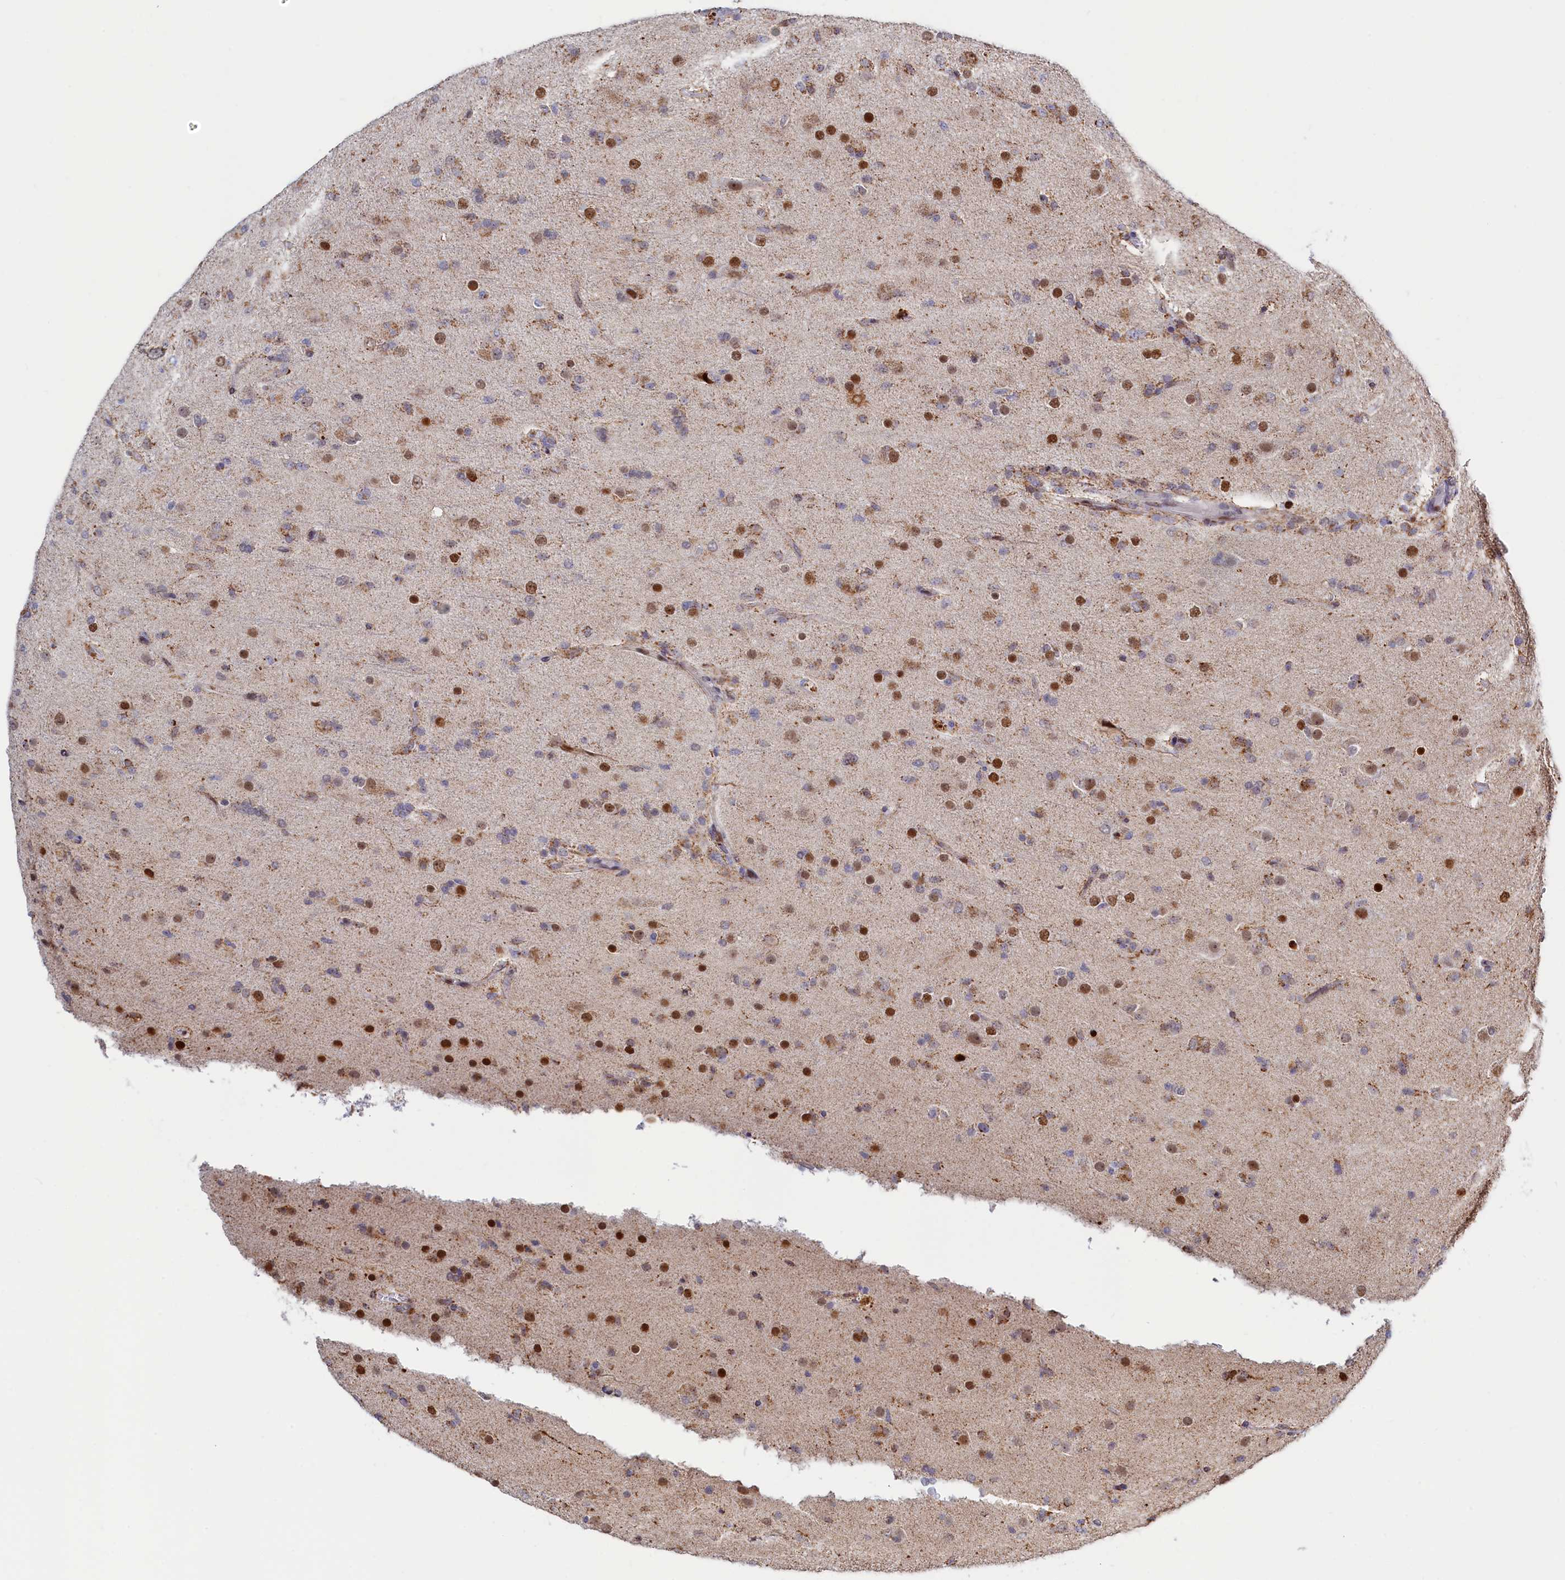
{"staining": {"intensity": "strong", "quantity": "25%-75%", "location": "nuclear"}, "tissue": "glioma", "cell_type": "Tumor cells", "image_type": "cancer", "snomed": [{"axis": "morphology", "description": "Glioma, malignant, Low grade"}, {"axis": "topography", "description": "Brain"}], "caption": "A histopathology image of glioma stained for a protein shows strong nuclear brown staining in tumor cells. Ihc stains the protein in brown and the nuclei are stained blue.", "gene": "HDGFL3", "patient": {"sex": "male", "age": 65}}